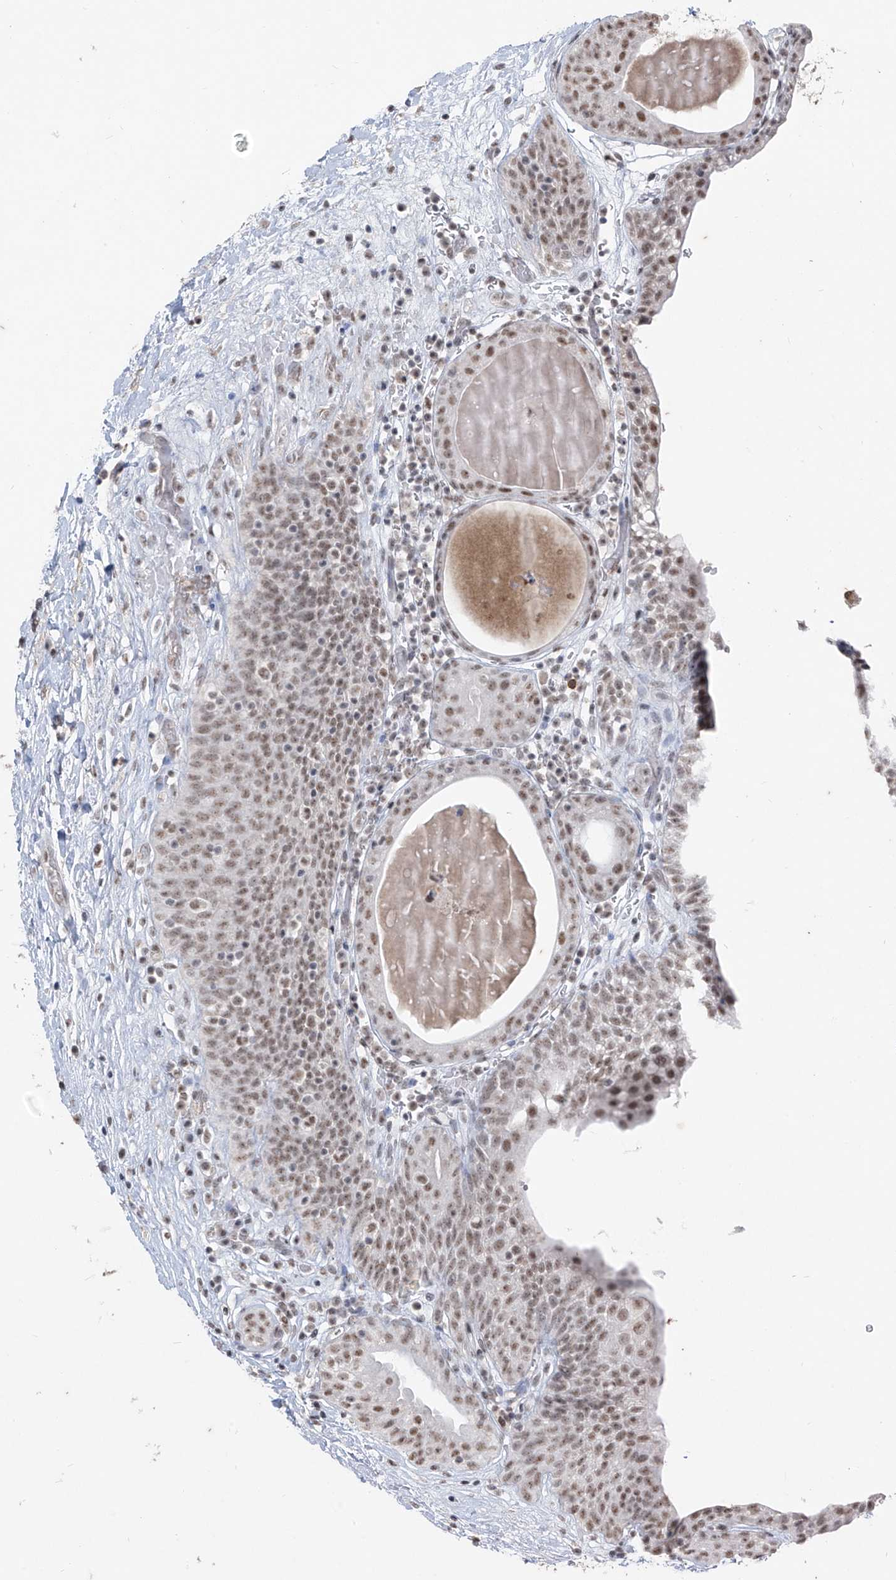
{"staining": {"intensity": "moderate", "quantity": ">75%", "location": "nuclear"}, "tissue": "urinary bladder", "cell_type": "Urothelial cells", "image_type": "normal", "snomed": [{"axis": "morphology", "description": "Normal tissue, NOS"}, {"axis": "topography", "description": "Urinary bladder"}], "caption": "The micrograph reveals staining of benign urinary bladder, revealing moderate nuclear protein expression (brown color) within urothelial cells. The staining was performed using DAB, with brown indicating positive protein expression. Nuclei are stained blue with hematoxylin.", "gene": "TFEC", "patient": {"sex": "male", "age": 83}}